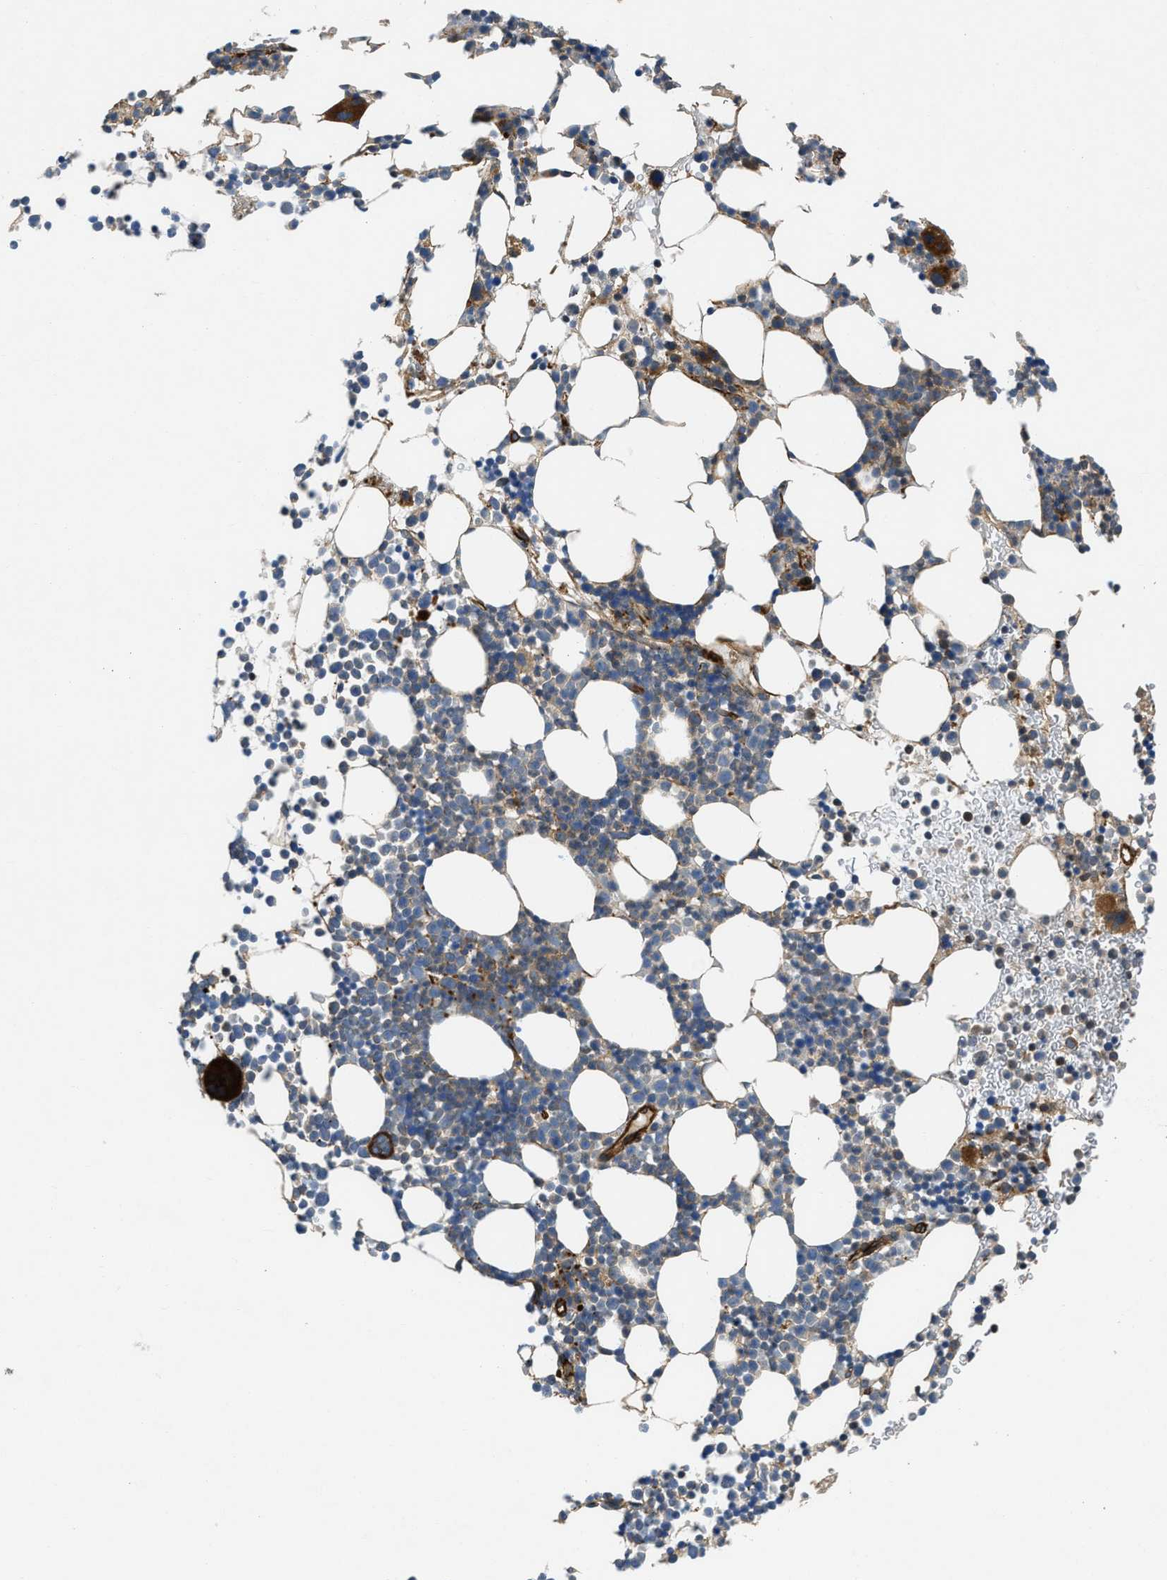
{"staining": {"intensity": "strong", "quantity": "<25%", "location": "cytoplasmic/membranous"}, "tissue": "bone marrow", "cell_type": "Hematopoietic cells", "image_type": "normal", "snomed": [{"axis": "morphology", "description": "Normal tissue, NOS"}, {"axis": "morphology", "description": "Inflammation, NOS"}, {"axis": "topography", "description": "Bone marrow"}], "caption": "IHC (DAB (3,3'-diaminobenzidine)) staining of benign human bone marrow reveals strong cytoplasmic/membranous protein staining in about <25% of hematopoietic cells. The staining is performed using DAB (3,3'-diaminobenzidine) brown chromogen to label protein expression. The nuclei are counter-stained blue using hematoxylin.", "gene": "NYNRIN", "patient": {"sex": "female", "age": 67}}